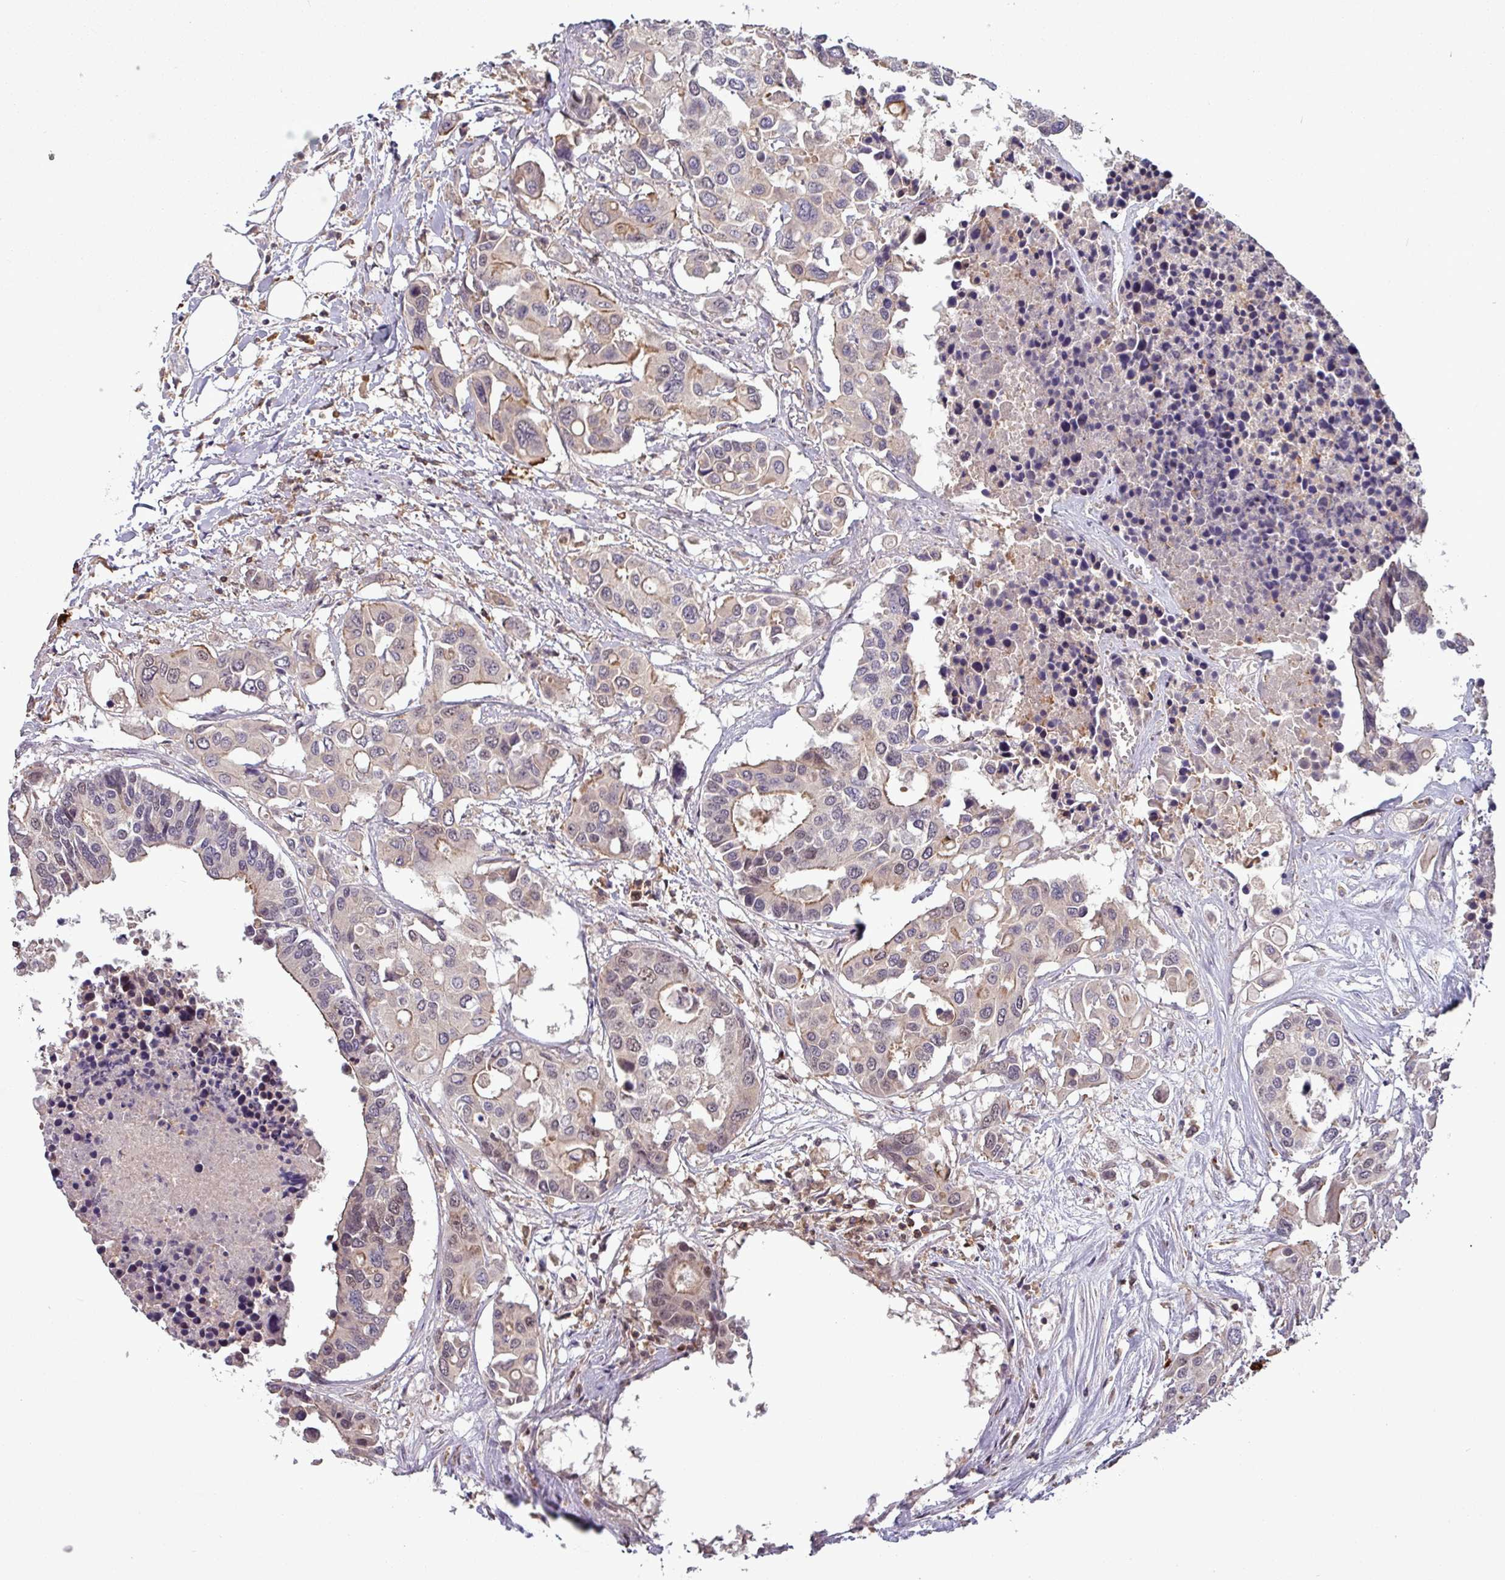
{"staining": {"intensity": "weak", "quantity": "25%-75%", "location": "cytoplasmic/membranous,nuclear"}, "tissue": "colorectal cancer", "cell_type": "Tumor cells", "image_type": "cancer", "snomed": [{"axis": "morphology", "description": "Adenocarcinoma, NOS"}, {"axis": "topography", "description": "Colon"}], "caption": "Colorectal adenocarcinoma tissue reveals weak cytoplasmic/membranous and nuclear expression in approximately 25%-75% of tumor cells, visualized by immunohistochemistry. The staining is performed using DAB brown chromogen to label protein expression. The nuclei are counter-stained blue using hematoxylin.", "gene": "PRRX1", "patient": {"sex": "male", "age": 77}}